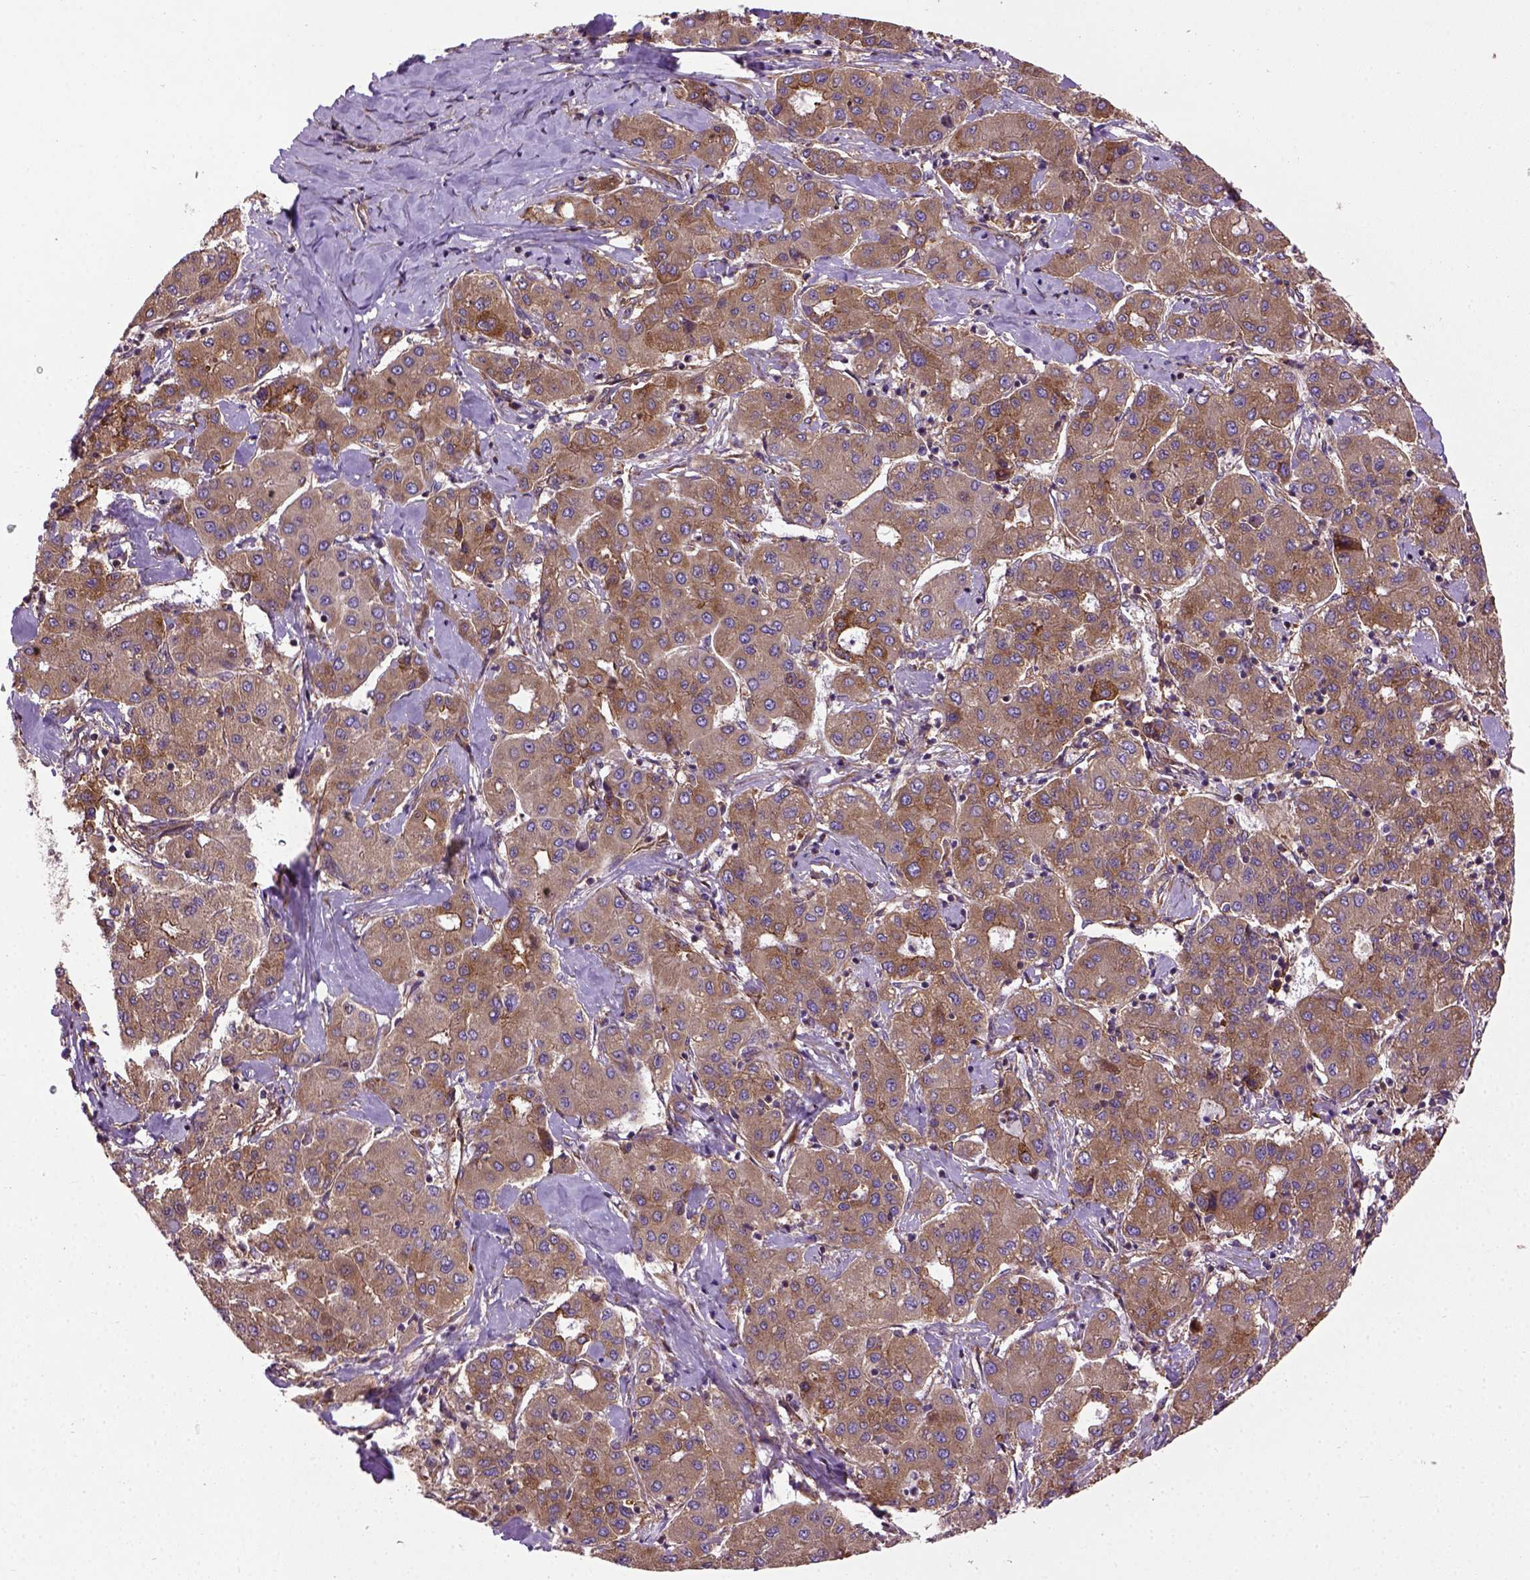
{"staining": {"intensity": "moderate", "quantity": ">75%", "location": "cytoplasmic/membranous"}, "tissue": "liver cancer", "cell_type": "Tumor cells", "image_type": "cancer", "snomed": [{"axis": "morphology", "description": "Carcinoma, Hepatocellular, NOS"}, {"axis": "topography", "description": "Liver"}], "caption": "Liver hepatocellular carcinoma stained for a protein (brown) shows moderate cytoplasmic/membranous positive positivity in approximately >75% of tumor cells.", "gene": "CAPRIN1", "patient": {"sex": "male", "age": 65}}